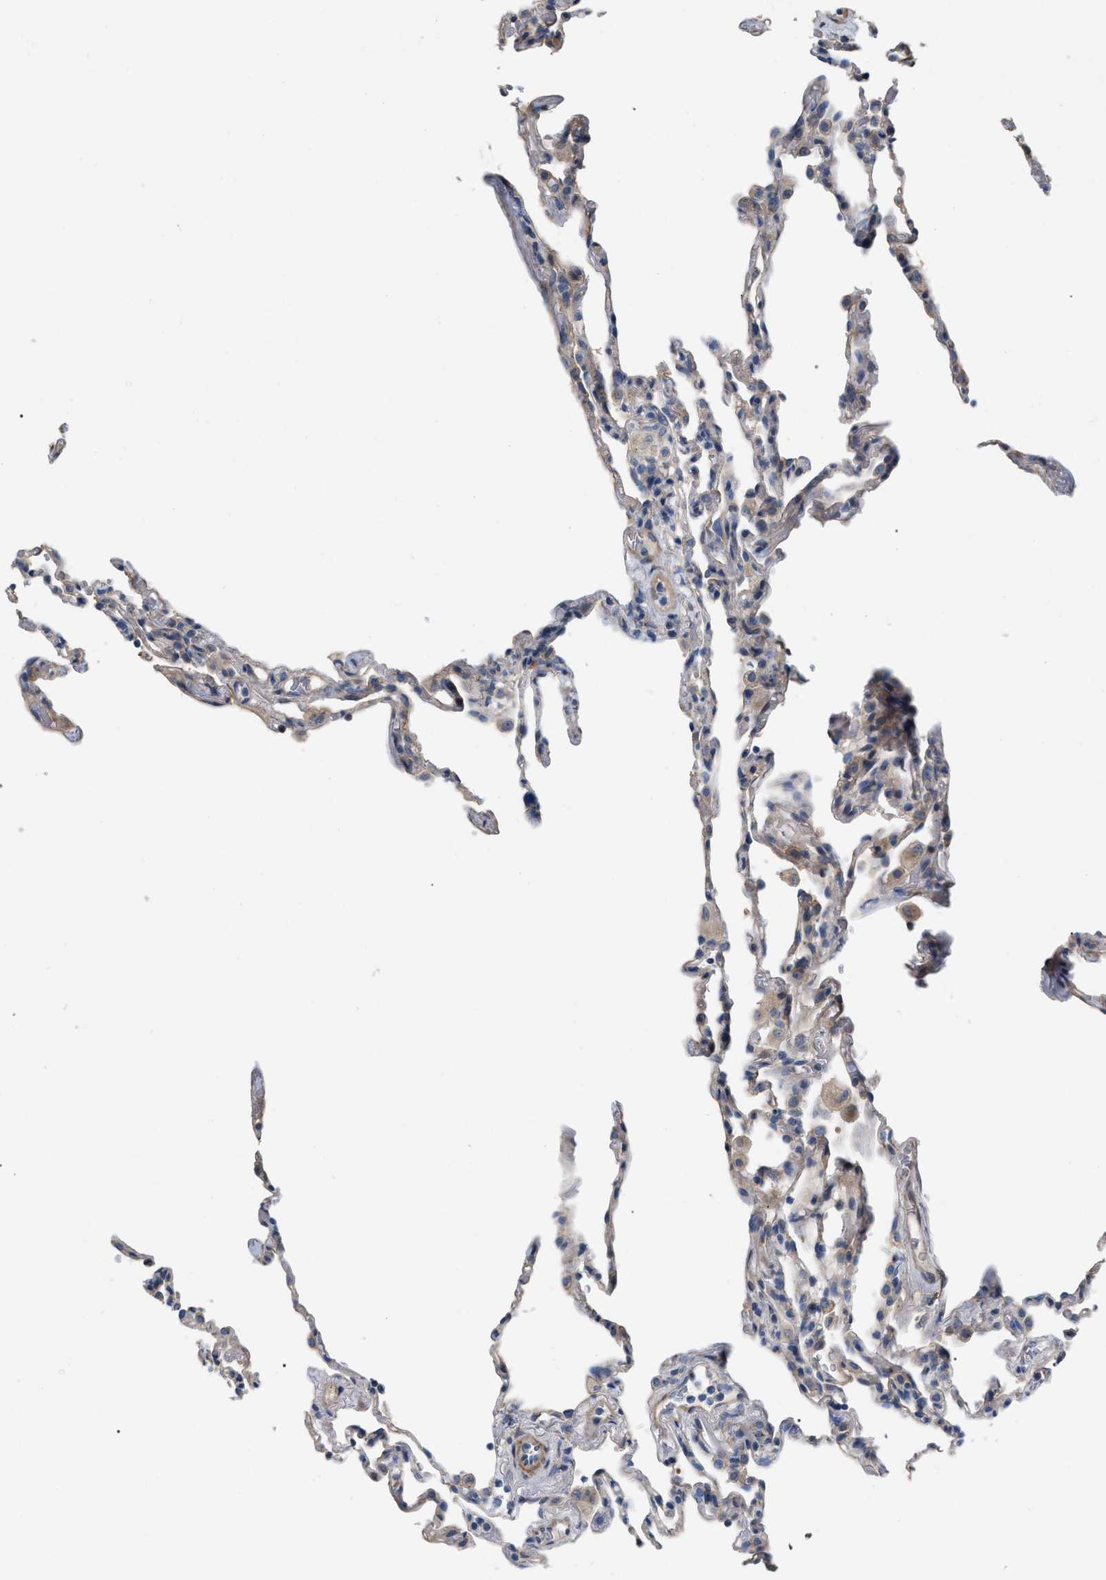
{"staining": {"intensity": "negative", "quantity": "none", "location": "none"}, "tissue": "lung", "cell_type": "Alveolar cells", "image_type": "normal", "snomed": [{"axis": "morphology", "description": "Normal tissue, NOS"}, {"axis": "topography", "description": "Lung"}], "caption": "Immunohistochemistry image of benign lung stained for a protein (brown), which exhibits no positivity in alveolar cells.", "gene": "DHX58", "patient": {"sex": "male", "age": 59}}